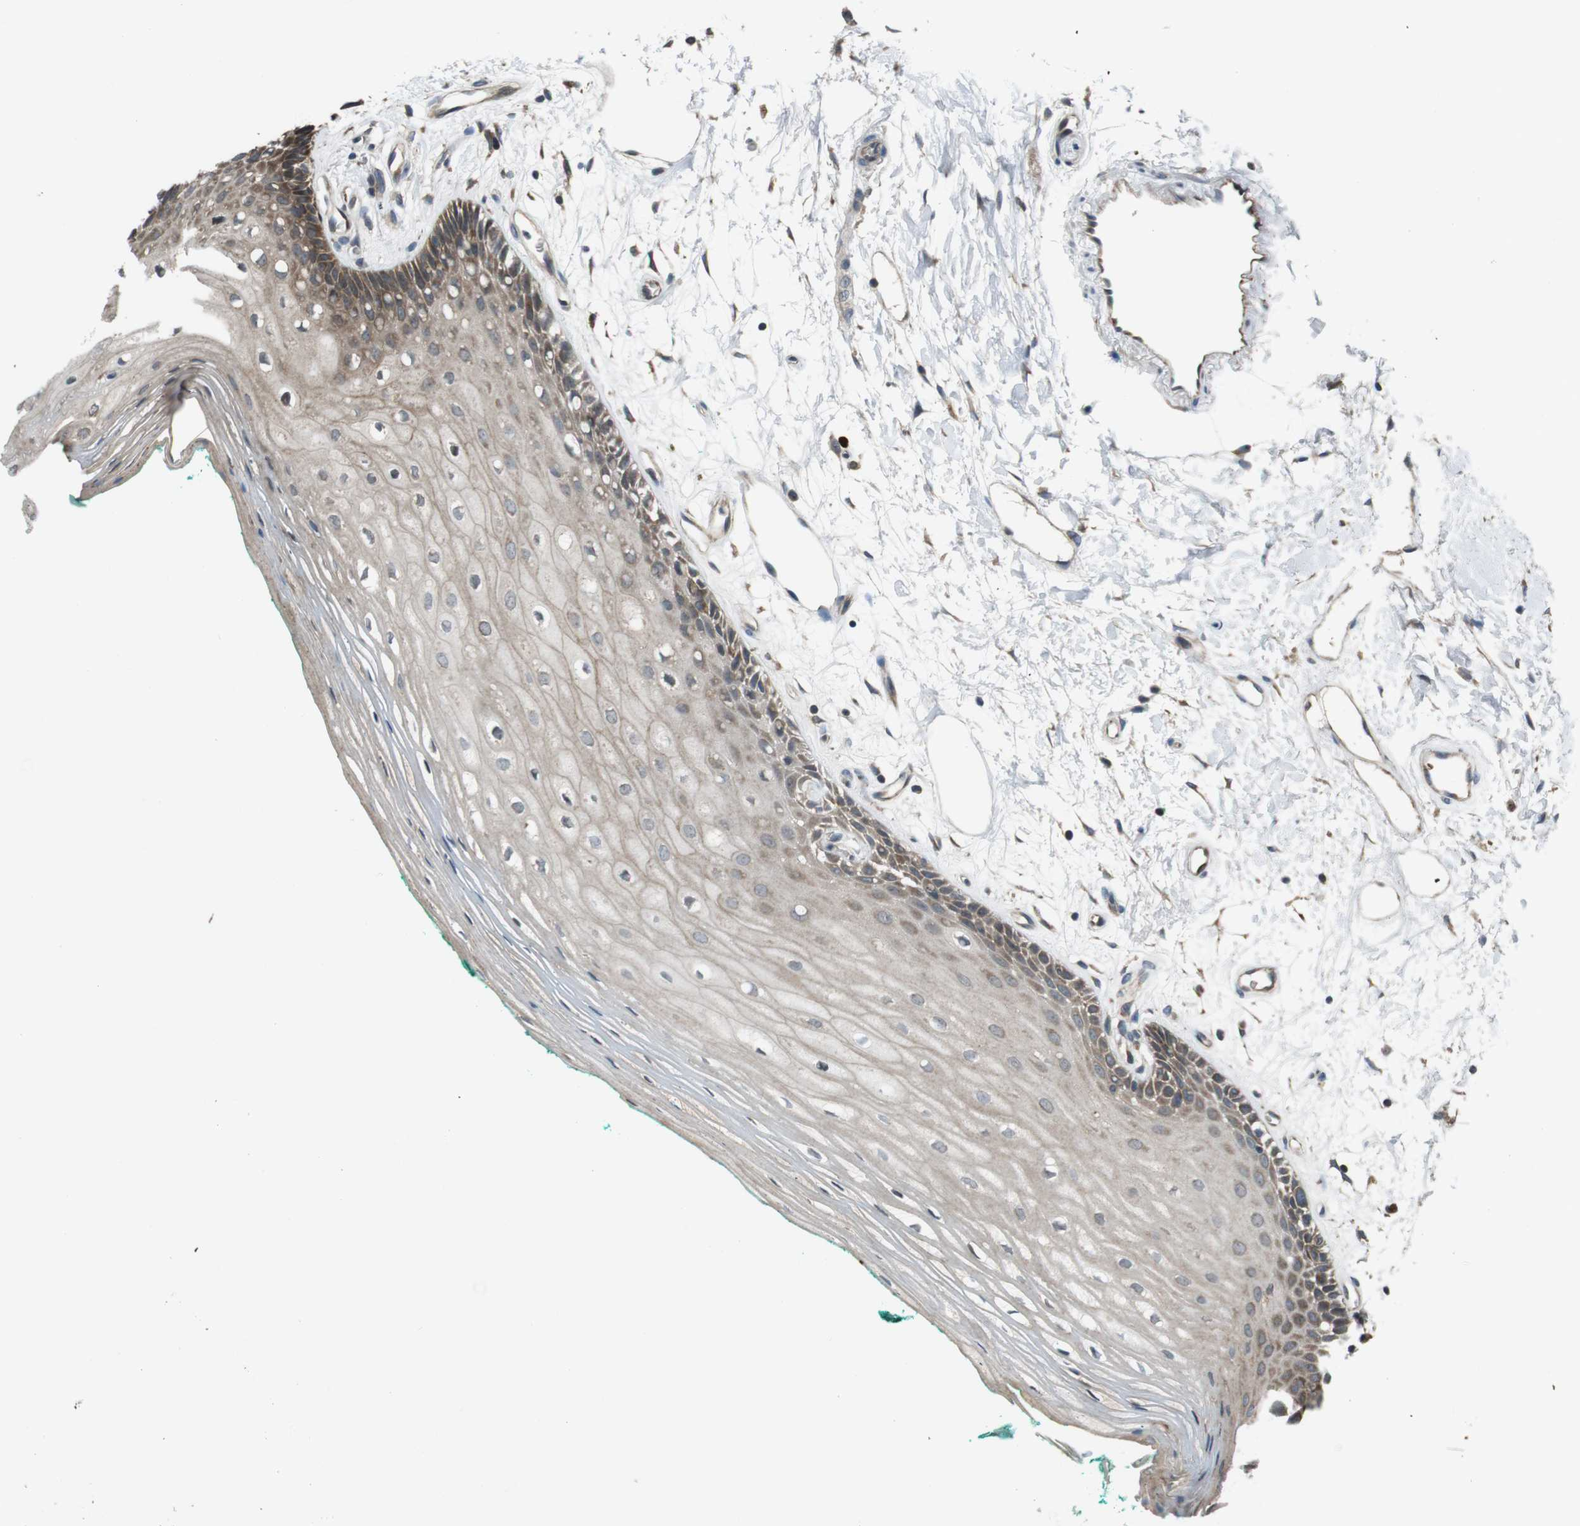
{"staining": {"intensity": "moderate", "quantity": ">75%", "location": "cytoplasmic/membranous"}, "tissue": "oral mucosa", "cell_type": "Squamous epithelial cells", "image_type": "normal", "snomed": [{"axis": "morphology", "description": "Normal tissue, NOS"}, {"axis": "topography", "description": "Skeletal muscle"}, {"axis": "topography", "description": "Oral tissue"}, {"axis": "topography", "description": "Peripheral nerve tissue"}], "caption": "Immunohistochemical staining of normal oral mucosa exhibits moderate cytoplasmic/membranous protein staining in approximately >75% of squamous epithelial cells. The protein is shown in brown color, while the nuclei are stained blue.", "gene": "SSR3", "patient": {"sex": "female", "age": 84}}